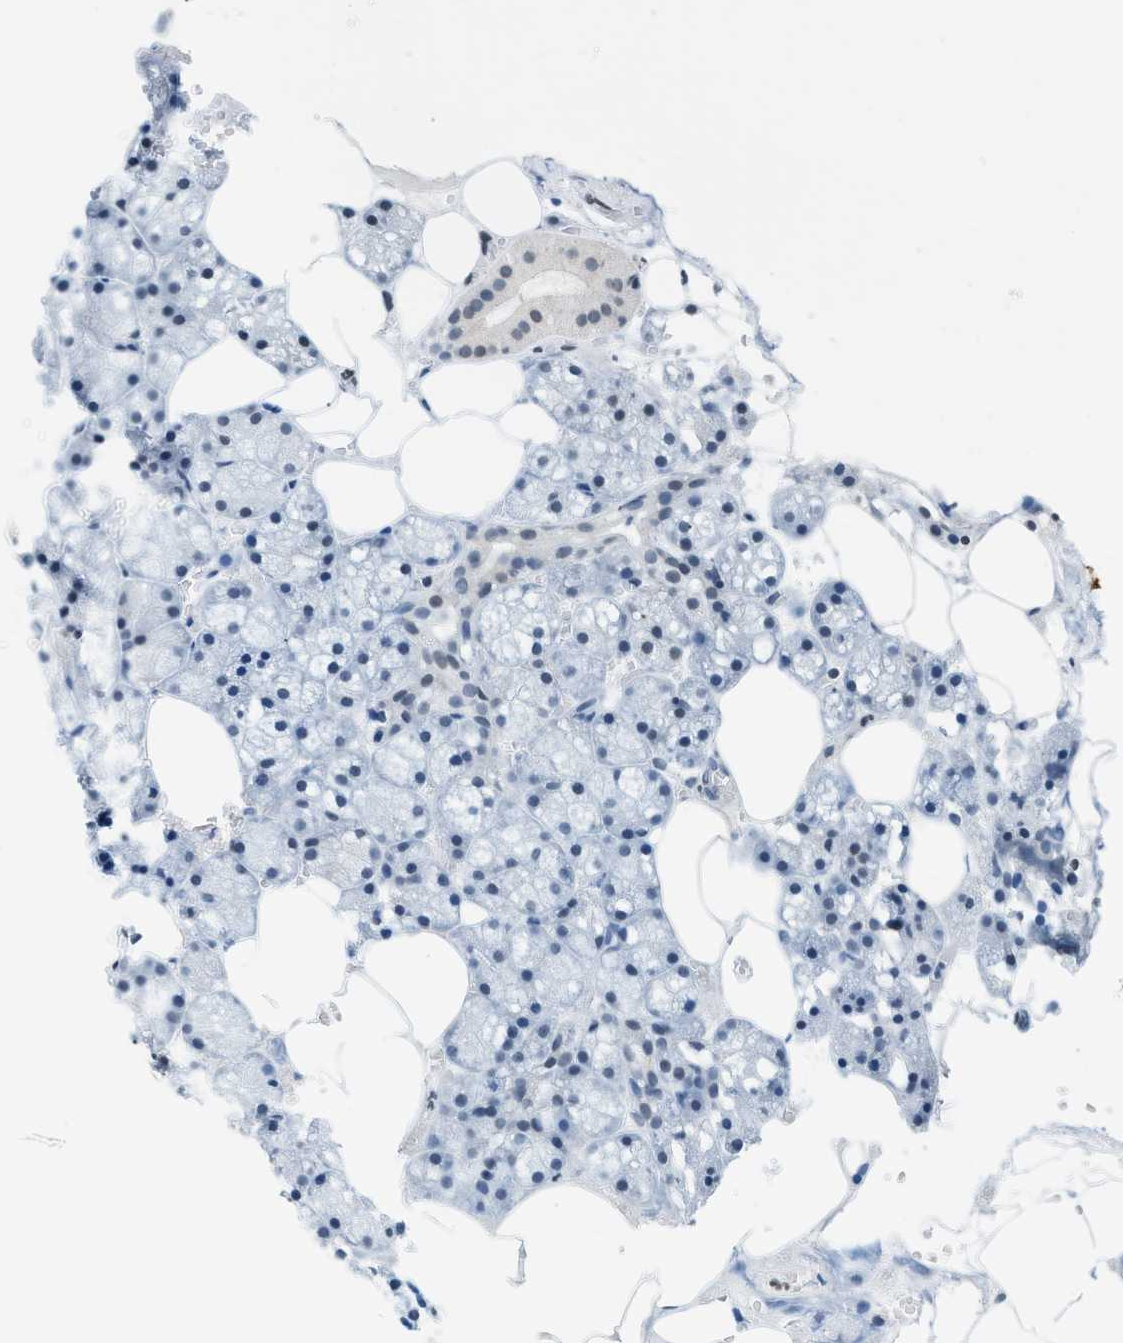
{"staining": {"intensity": "negative", "quantity": "none", "location": "none"}, "tissue": "salivary gland", "cell_type": "Glandular cells", "image_type": "normal", "snomed": [{"axis": "morphology", "description": "Normal tissue, NOS"}, {"axis": "topography", "description": "Salivary gland"}], "caption": "This is an IHC micrograph of benign salivary gland. There is no positivity in glandular cells.", "gene": "UVRAG", "patient": {"sex": "male", "age": 62}}